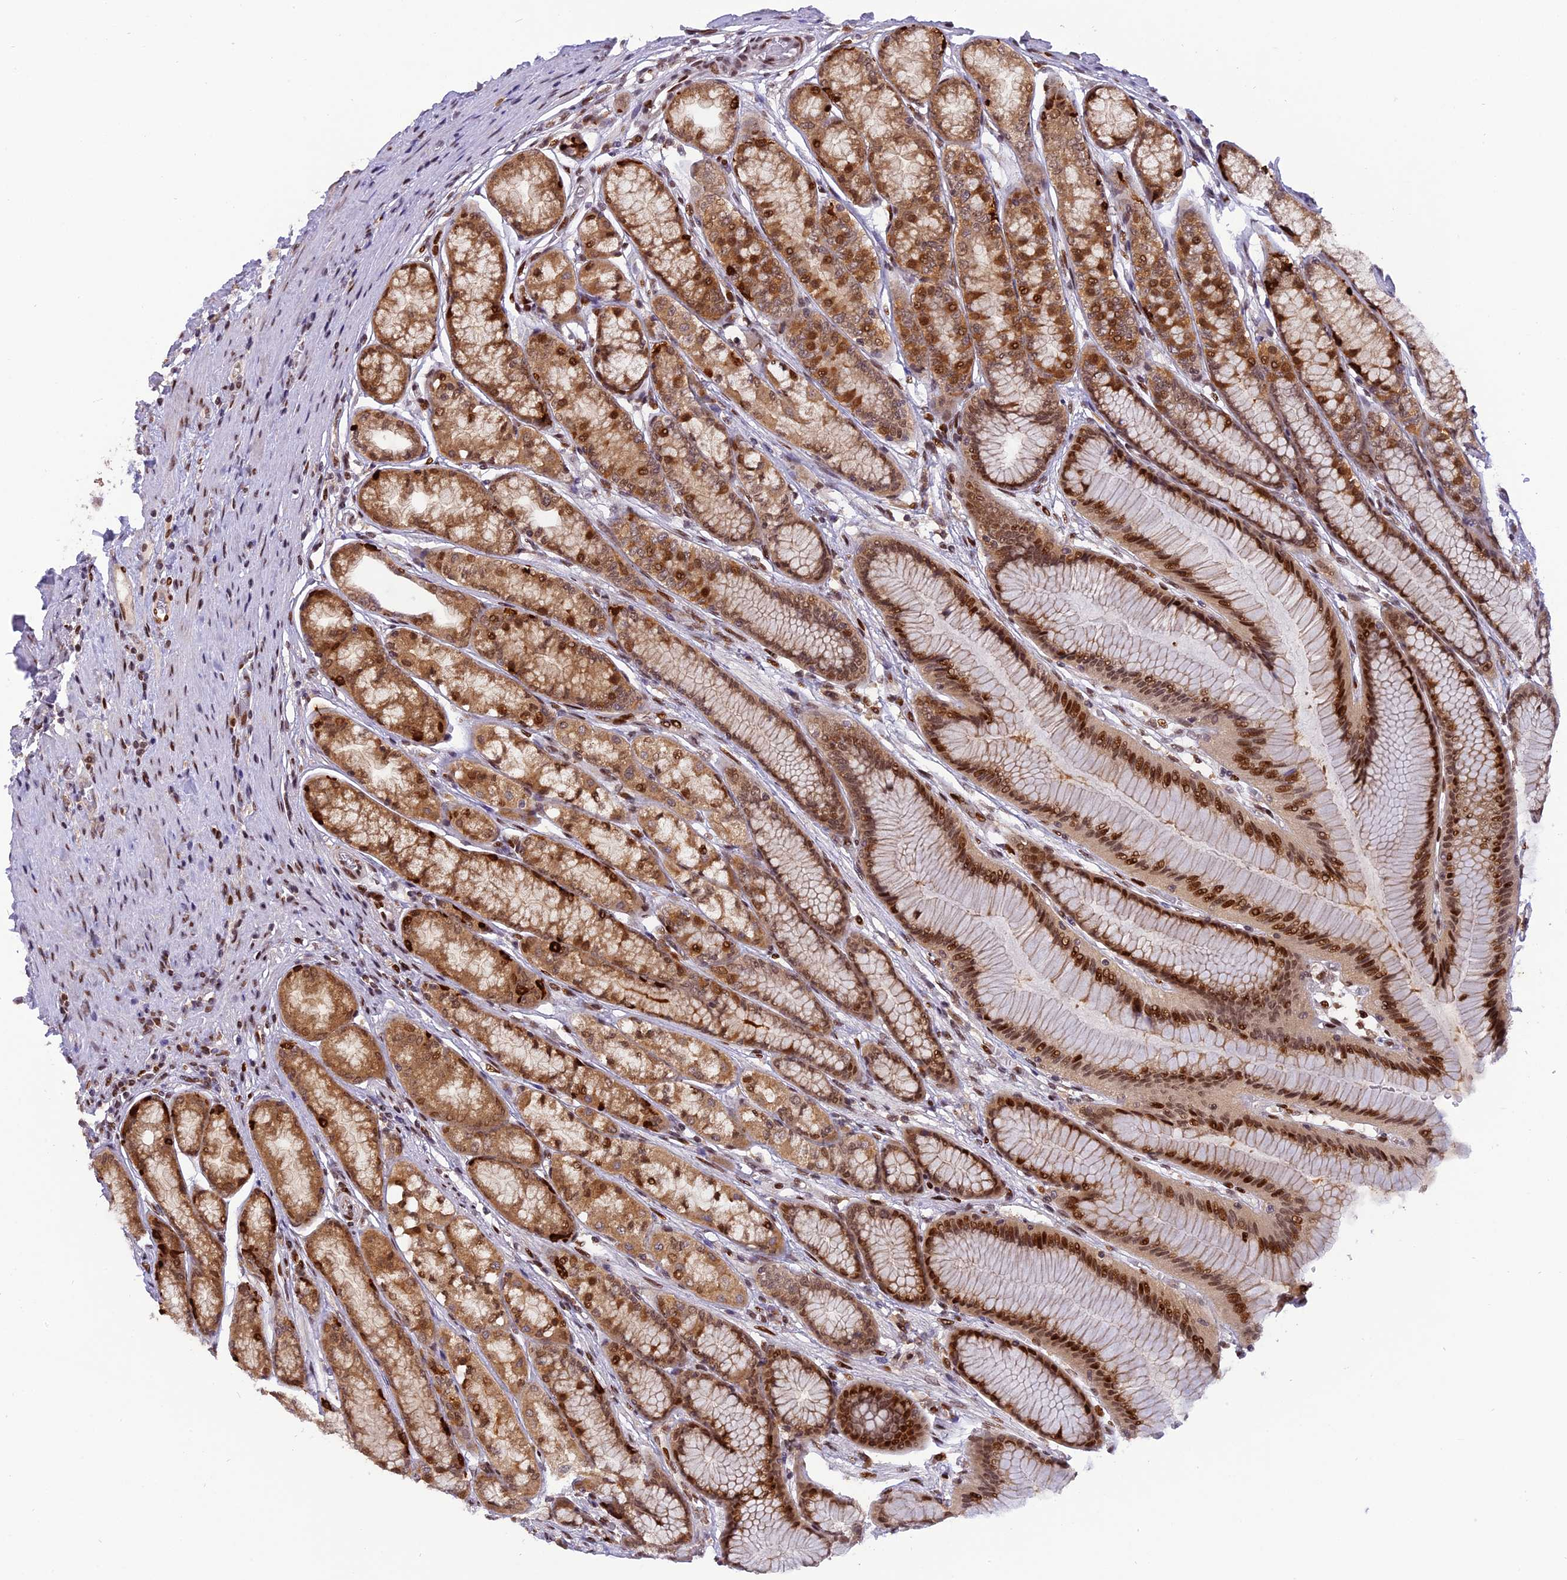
{"staining": {"intensity": "strong", "quantity": ">75%", "location": "cytoplasmic/membranous,nuclear"}, "tissue": "stomach", "cell_type": "Glandular cells", "image_type": "normal", "snomed": [{"axis": "morphology", "description": "Normal tissue, NOS"}, {"axis": "morphology", "description": "Adenocarcinoma, NOS"}, {"axis": "morphology", "description": "Adenocarcinoma, High grade"}, {"axis": "topography", "description": "Stomach, upper"}, {"axis": "topography", "description": "Stomach"}], "caption": "The histopathology image displays immunohistochemical staining of benign stomach. There is strong cytoplasmic/membranous,nuclear positivity is present in approximately >75% of glandular cells.", "gene": "RABGGTA", "patient": {"sex": "female", "age": 65}}